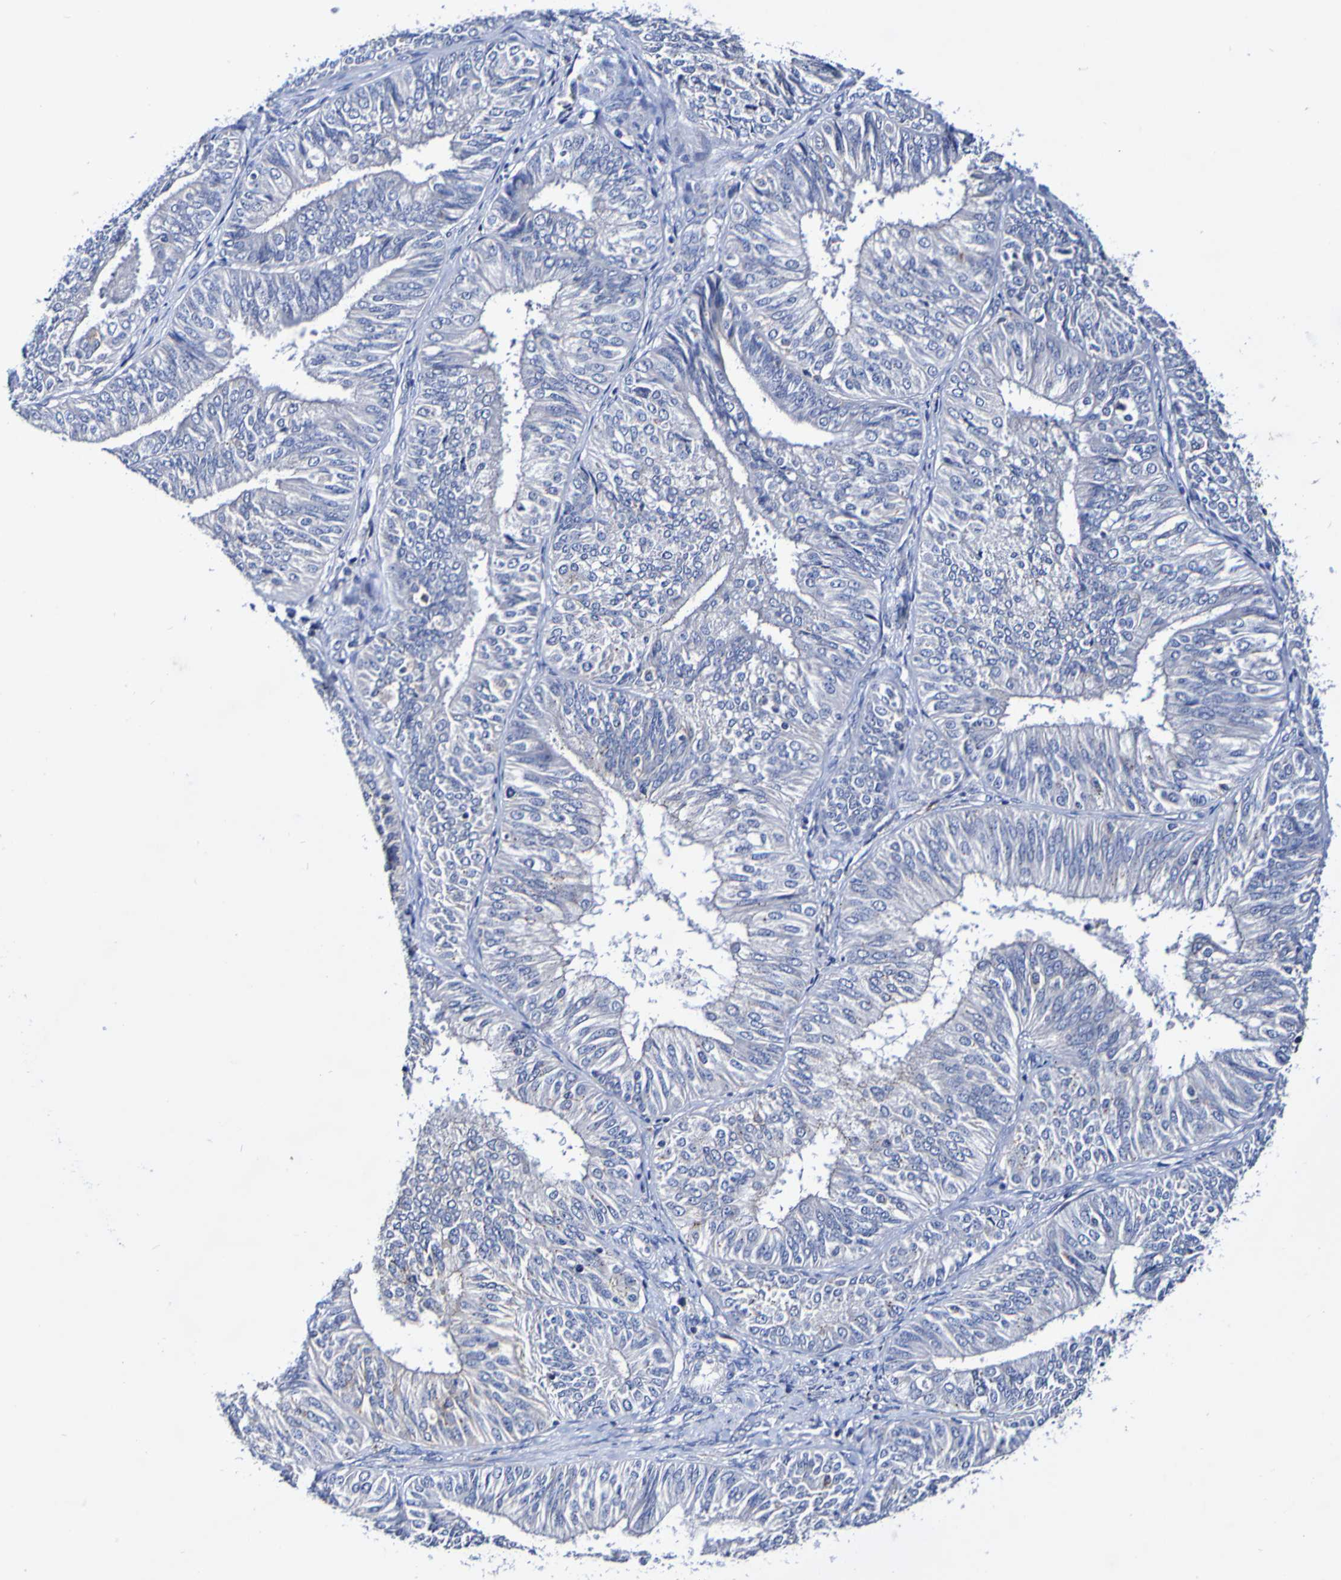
{"staining": {"intensity": "negative", "quantity": "none", "location": "none"}, "tissue": "endometrial cancer", "cell_type": "Tumor cells", "image_type": "cancer", "snomed": [{"axis": "morphology", "description": "Adenocarcinoma, NOS"}, {"axis": "topography", "description": "Endometrium"}], "caption": "The IHC photomicrograph has no significant staining in tumor cells of endometrial cancer tissue. (DAB (3,3'-diaminobenzidine) immunohistochemistry (IHC), high magnification).", "gene": "SEZ6", "patient": {"sex": "female", "age": 58}}